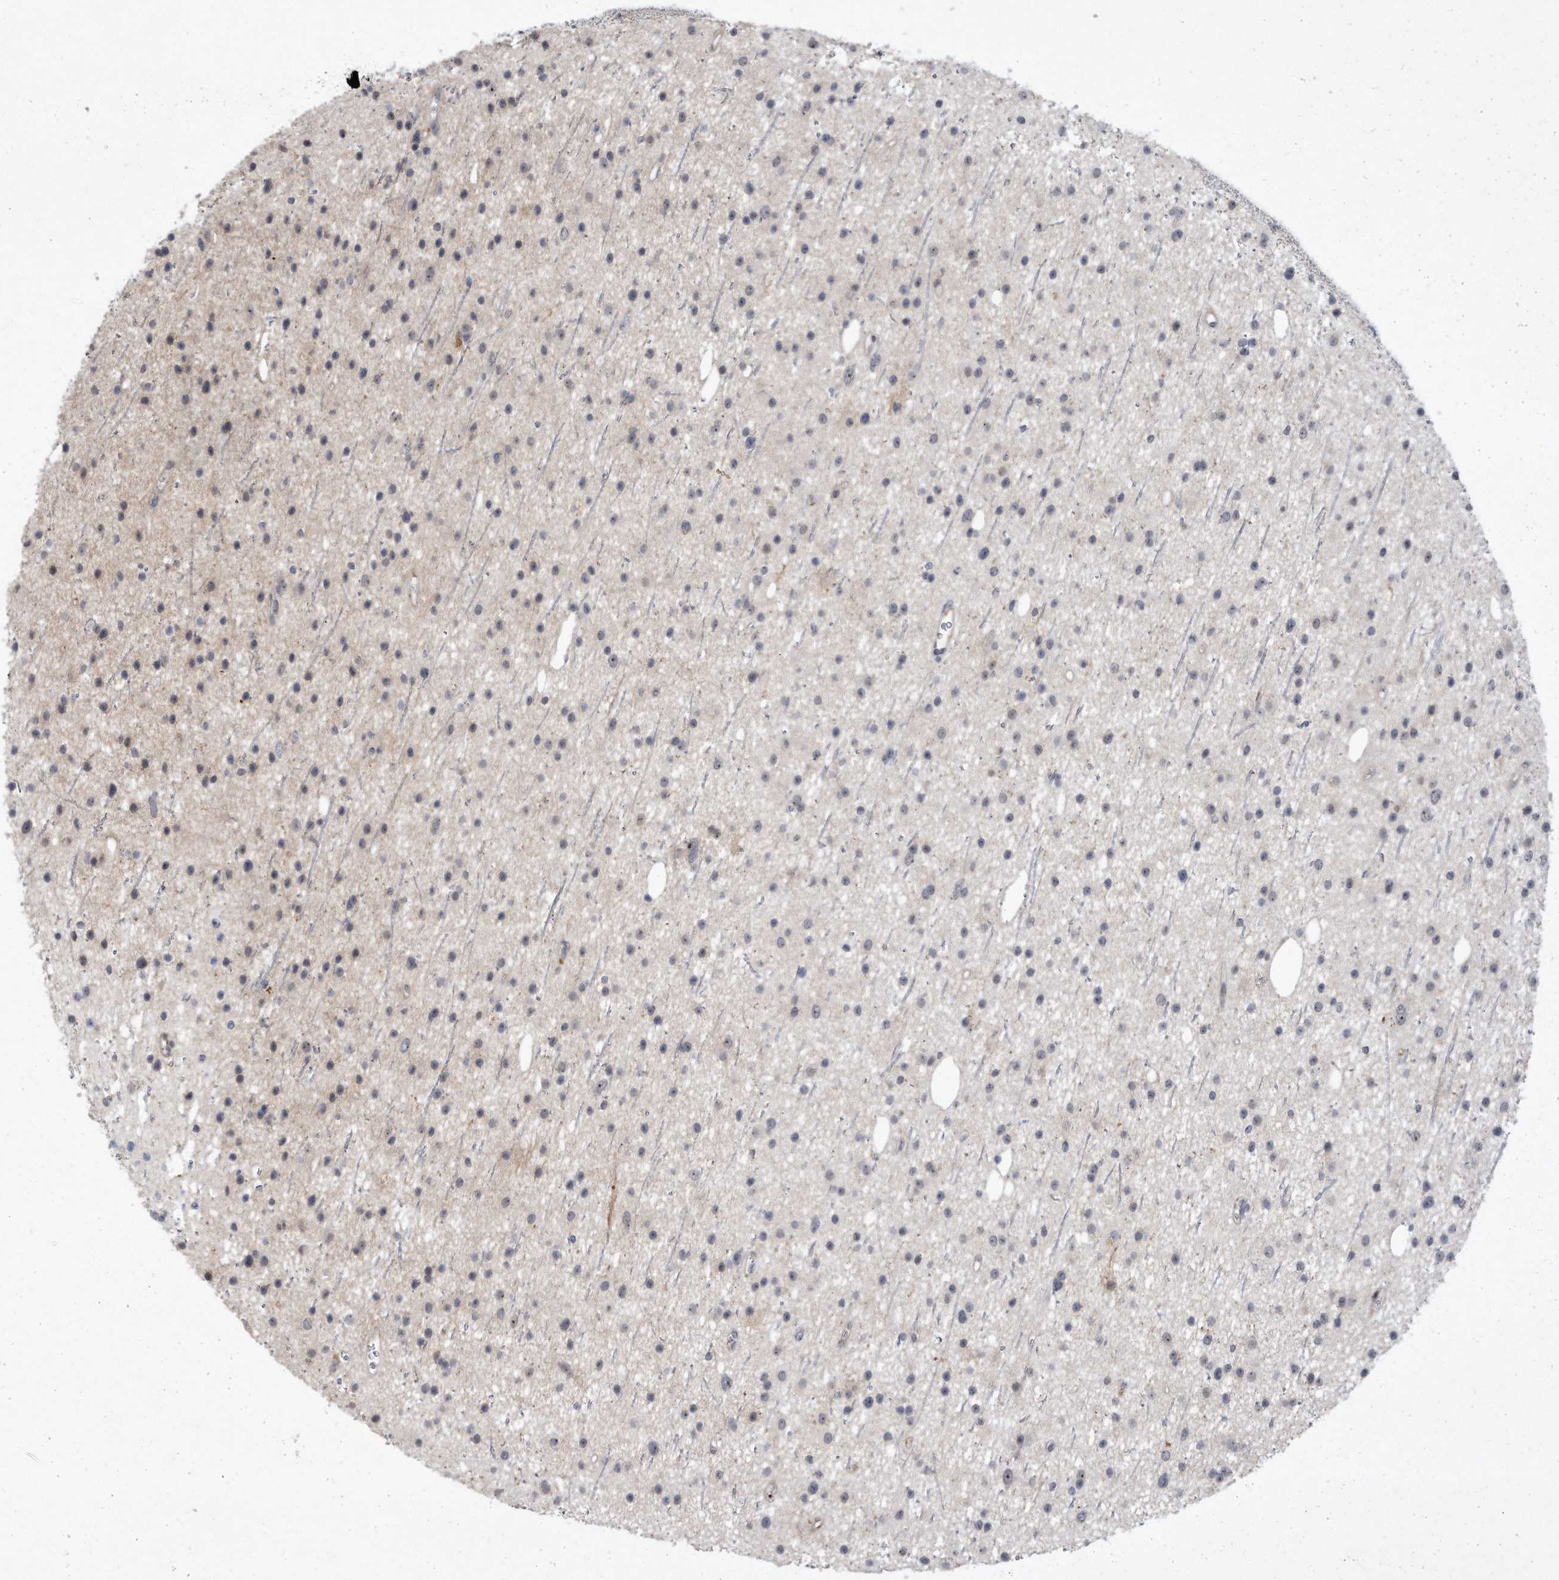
{"staining": {"intensity": "negative", "quantity": "none", "location": "none"}, "tissue": "glioma", "cell_type": "Tumor cells", "image_type": "cancer", "snomed": [{"axis": "morphology", "description": "Glioma, malignant, Low grade"}, {"axis": "topography", "description": "Cerebral cortex"}], "caption": "Tumor cells show no significant protein staining in glioma.", "gene": "PGBD2", "patient": {"sex": "female", "age": 39}}